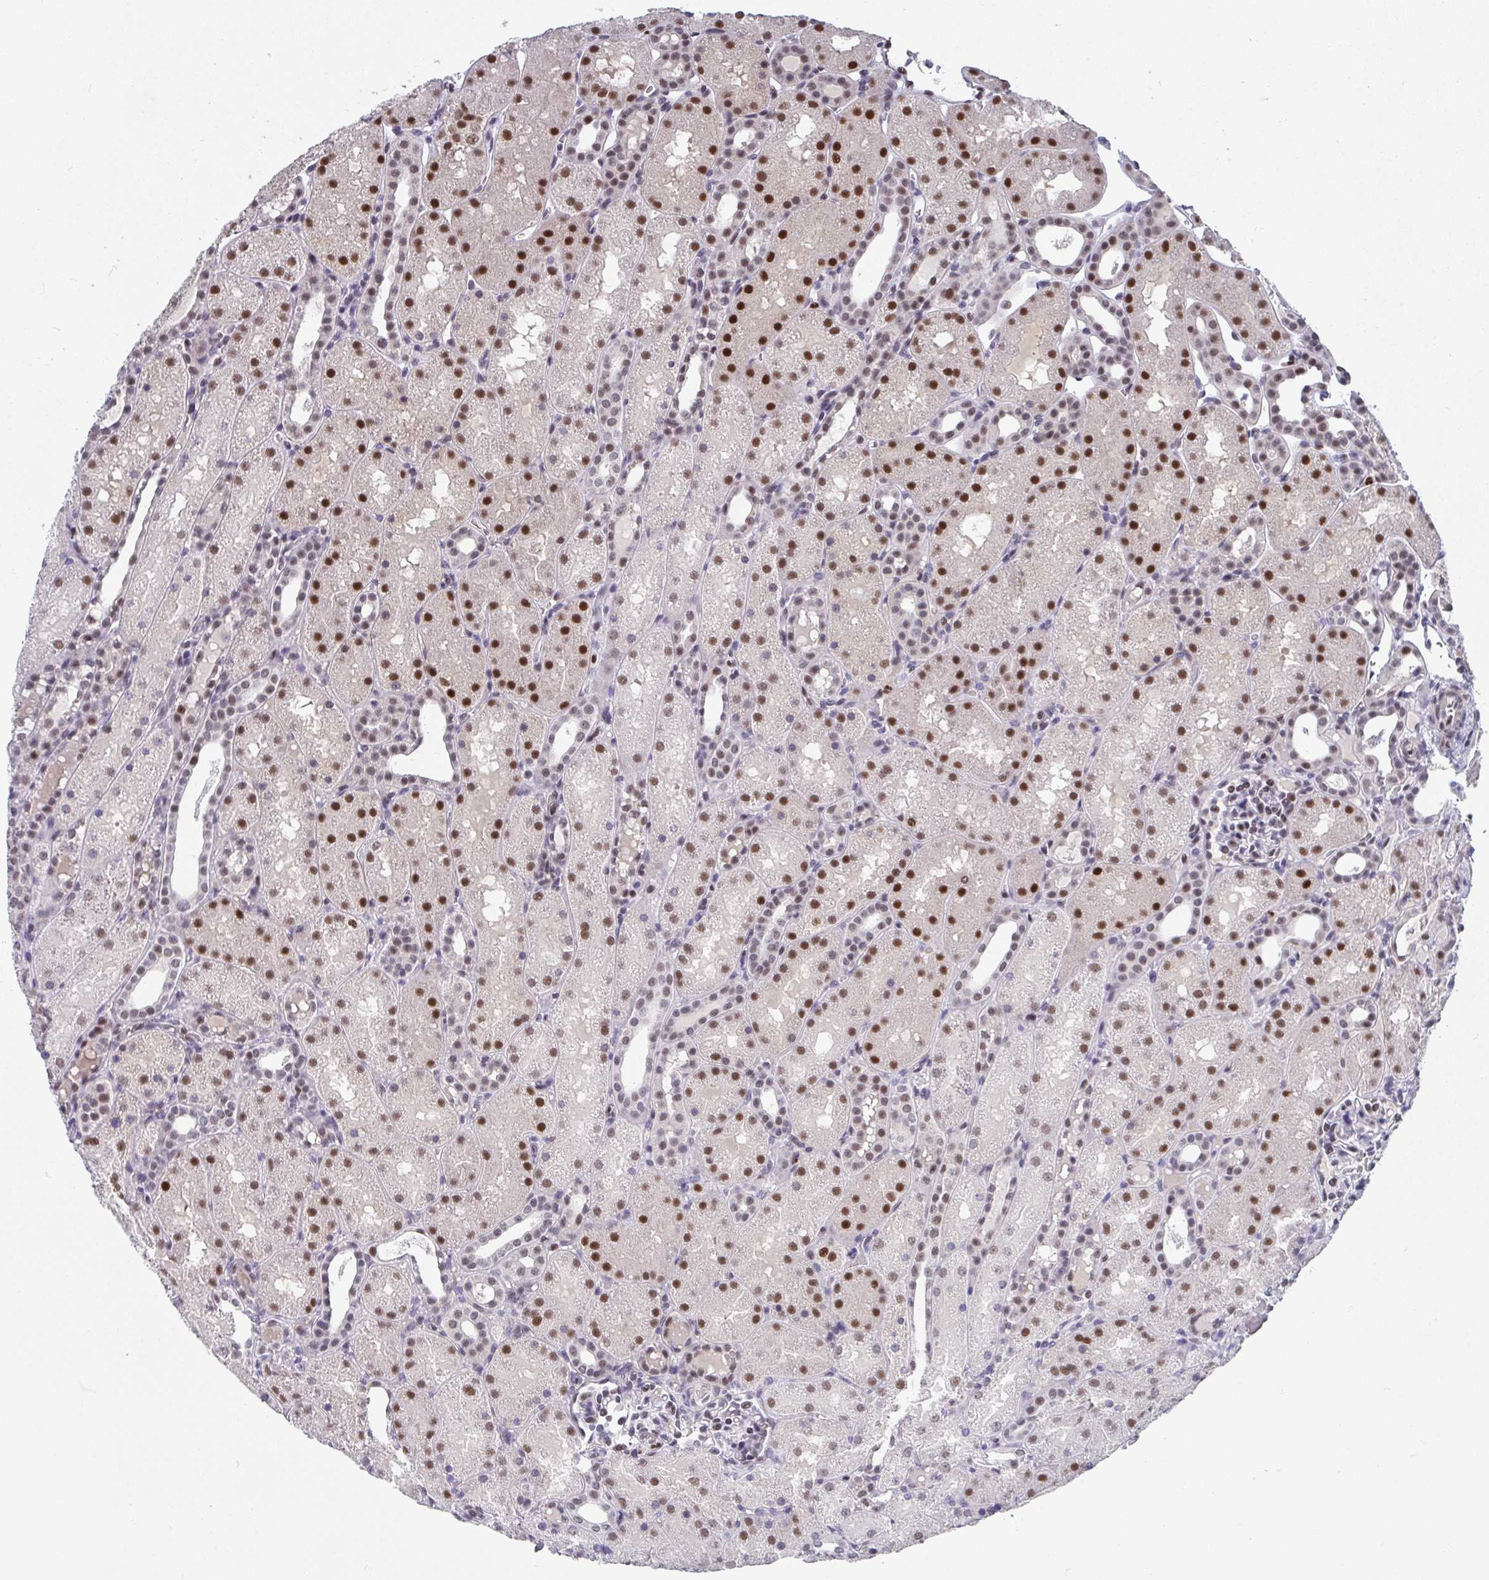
{"staining": {"intensity": "strong", "quantity": "<25%", "location": "nuclear"}, "tissue": "kidney", "cell_type": "Cells in glomeruli", "image_type": "normal", "snomed": [{"axis": "morphology", "description": "Normal tissue, NOS"}, {"axis": "topography", "description": "Kidney"}], "caption": "Protein staining exhibits strong nuclear expression in about <25% of cells in glomeruli in normal kidney.", "gene": "JDP2", "patient": {"sex": "male", "age": 2}}